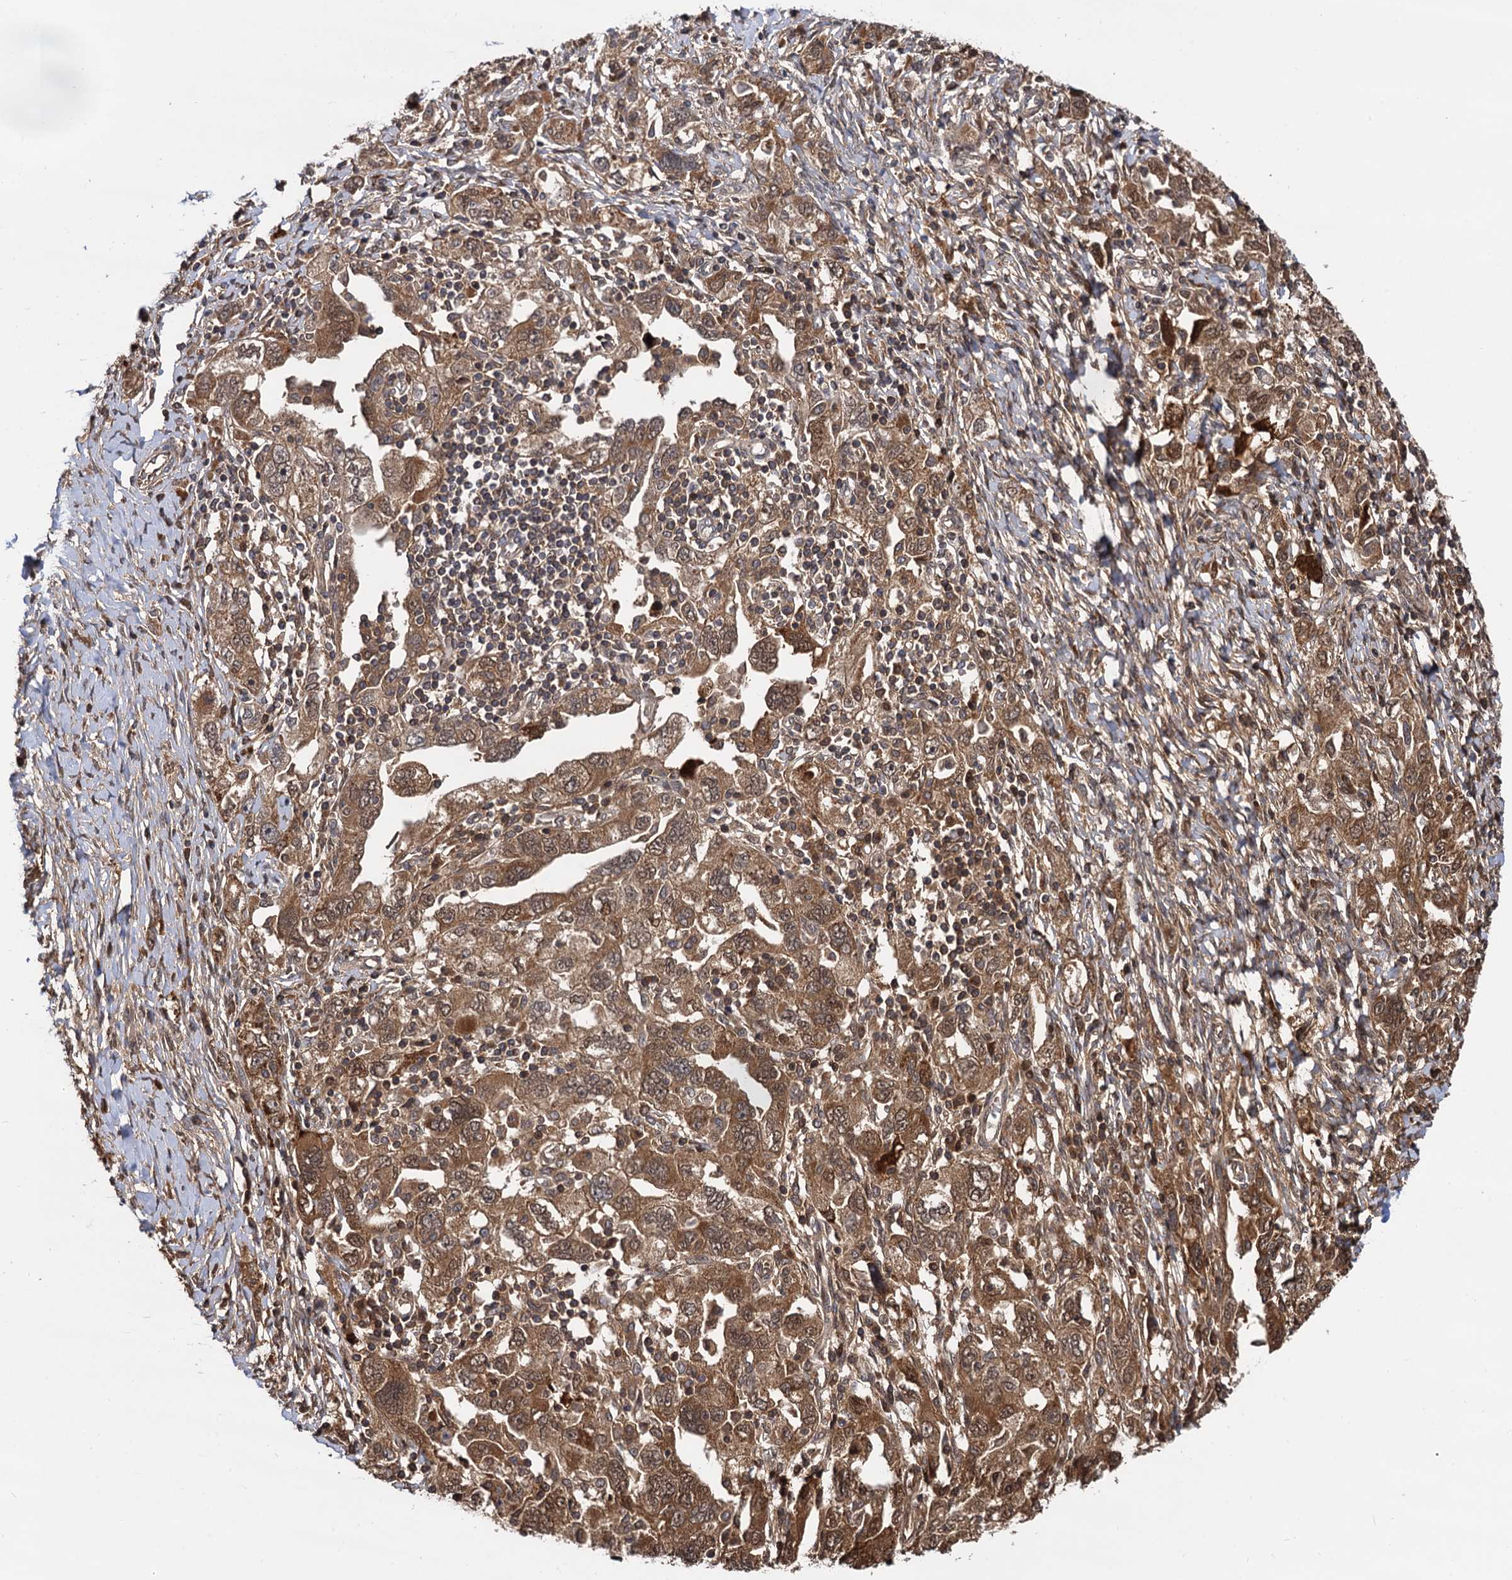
{"staining": {"intensity": "moderate", "quantity": ">75%", "location": "cytoplasmic/membranous,nuclear"}, "tissue": "ovarian cancer", "cell_type": "Tumor cells", "image_type": "cancer", "snomed": [{"axis": "morphology", "description": "Carcinoma, NOS"}, {"axis": "morphology", "description": "Cystadenocarcinoma, serous, NOS"}, {"axis": "topography", "description": "Ovary"}], "caption": "Immunohistochemical staining of ovarian cancer demonstrates medium levels of moderate cytoplasmic/membranous and nuclear protein expression in approximately >75% of tumor cells.", "gene": "SELENOP", "patient": {"sex": "female", "age": 69}}